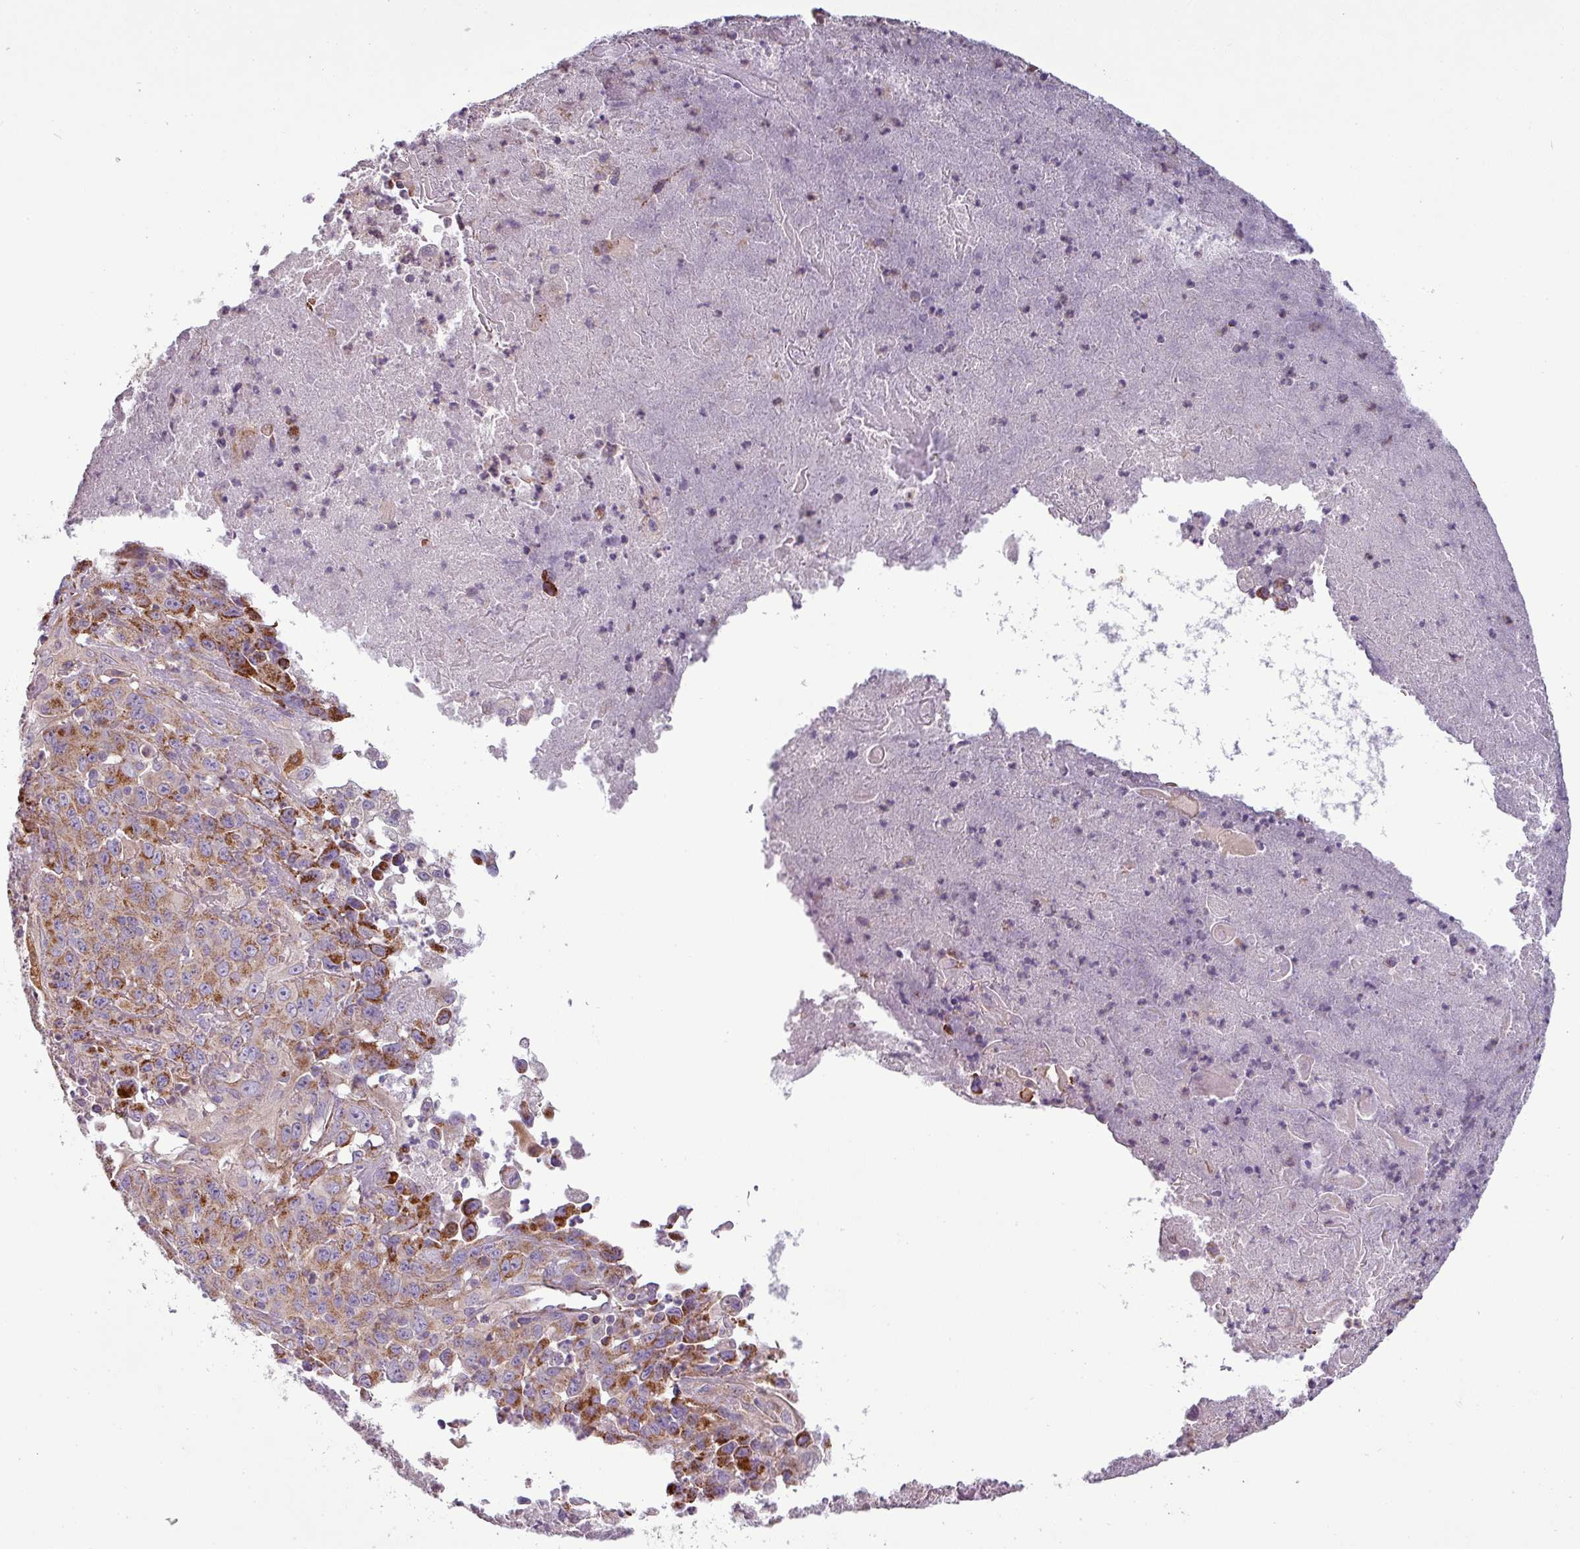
{"staining": {"intensity": "moderate", "quantity": ">75%", "location": "cytoplasmic/membranous"}, "tissue": "melanoma", "cell_type": "Tumor cells", "image_type": "cancer", "snomed": [{"axis": "morphology", "description": "Malignant melanoma, Metastatic site"}, {"axis": "topography", "description": "Brain"}], "caption": "Brown immunohistochemical staining in human melanoma shows moderate cytoplasmic/membranous staining in approximately >75% of tumor cells.", "gene": "PNMA6A", "patient": {"sex": "female", "age": 53}}